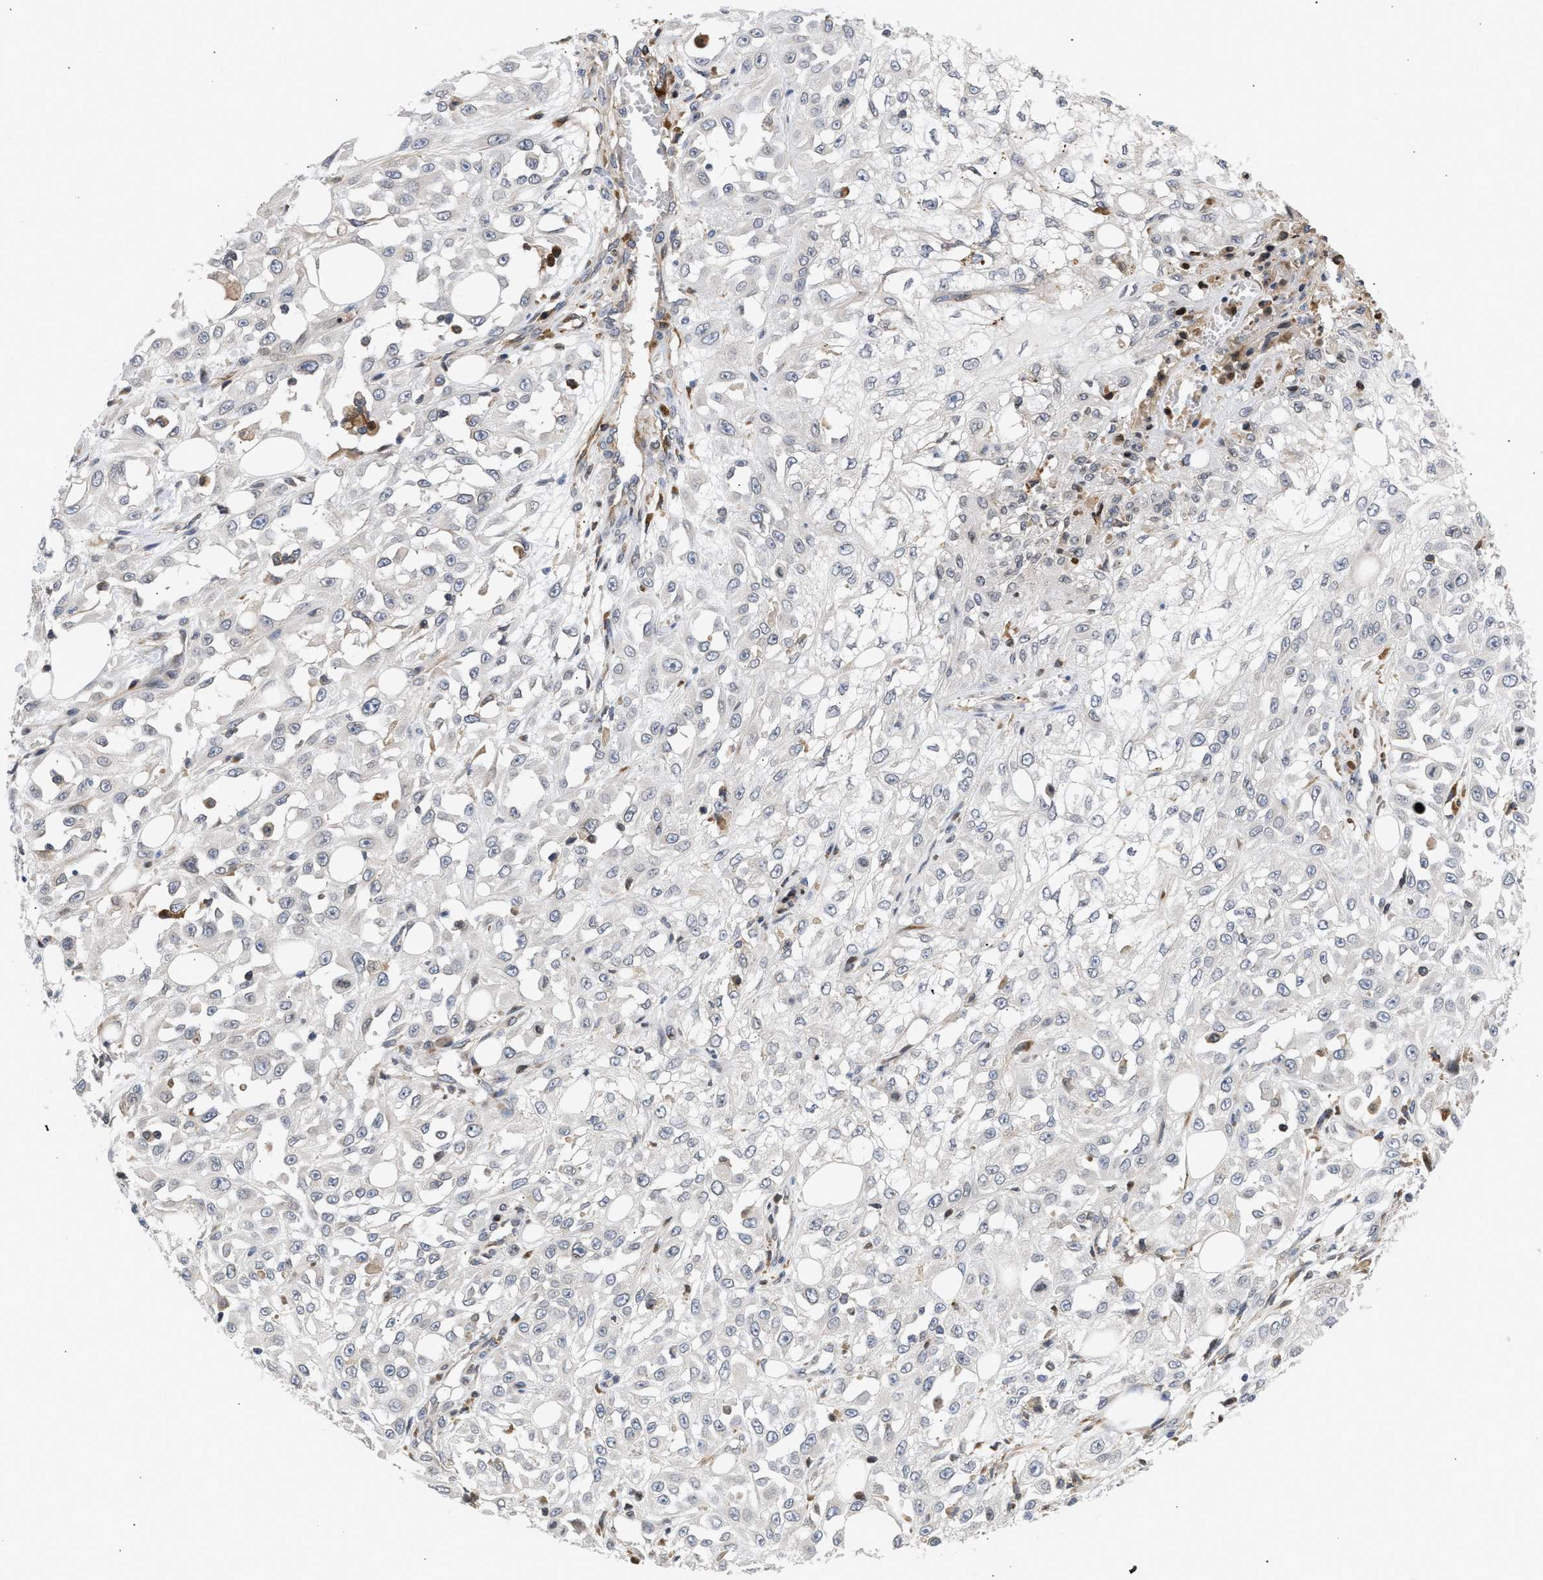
{"staining": {"intensity": "negative", "quantity": "none", "location": "none"}, "tissue": "skin cancer", "cell_type": "Tumor cells", "image_type": "cancer", "snomed": [{"axis": "morphology", "description": "Squamous cell carcinoma, NOS"}, {"axis": "morphology", "description": "Squamous cell carcinoma, metastatic, NOS"}, {"axis": "topography", "description": "Skin"}, {"axis": "topography", "description": "Lymph node"}], "caption": "An image of human skin cancer (metastatic squamous cell carcinoma) is negative for staining in tumor cells. (DAB (3,3'-diaminobenzidine) IHC with hematoxylin counter stain).", "gene": "NUP62", "patient": {"sex": "male", "age": 75}}